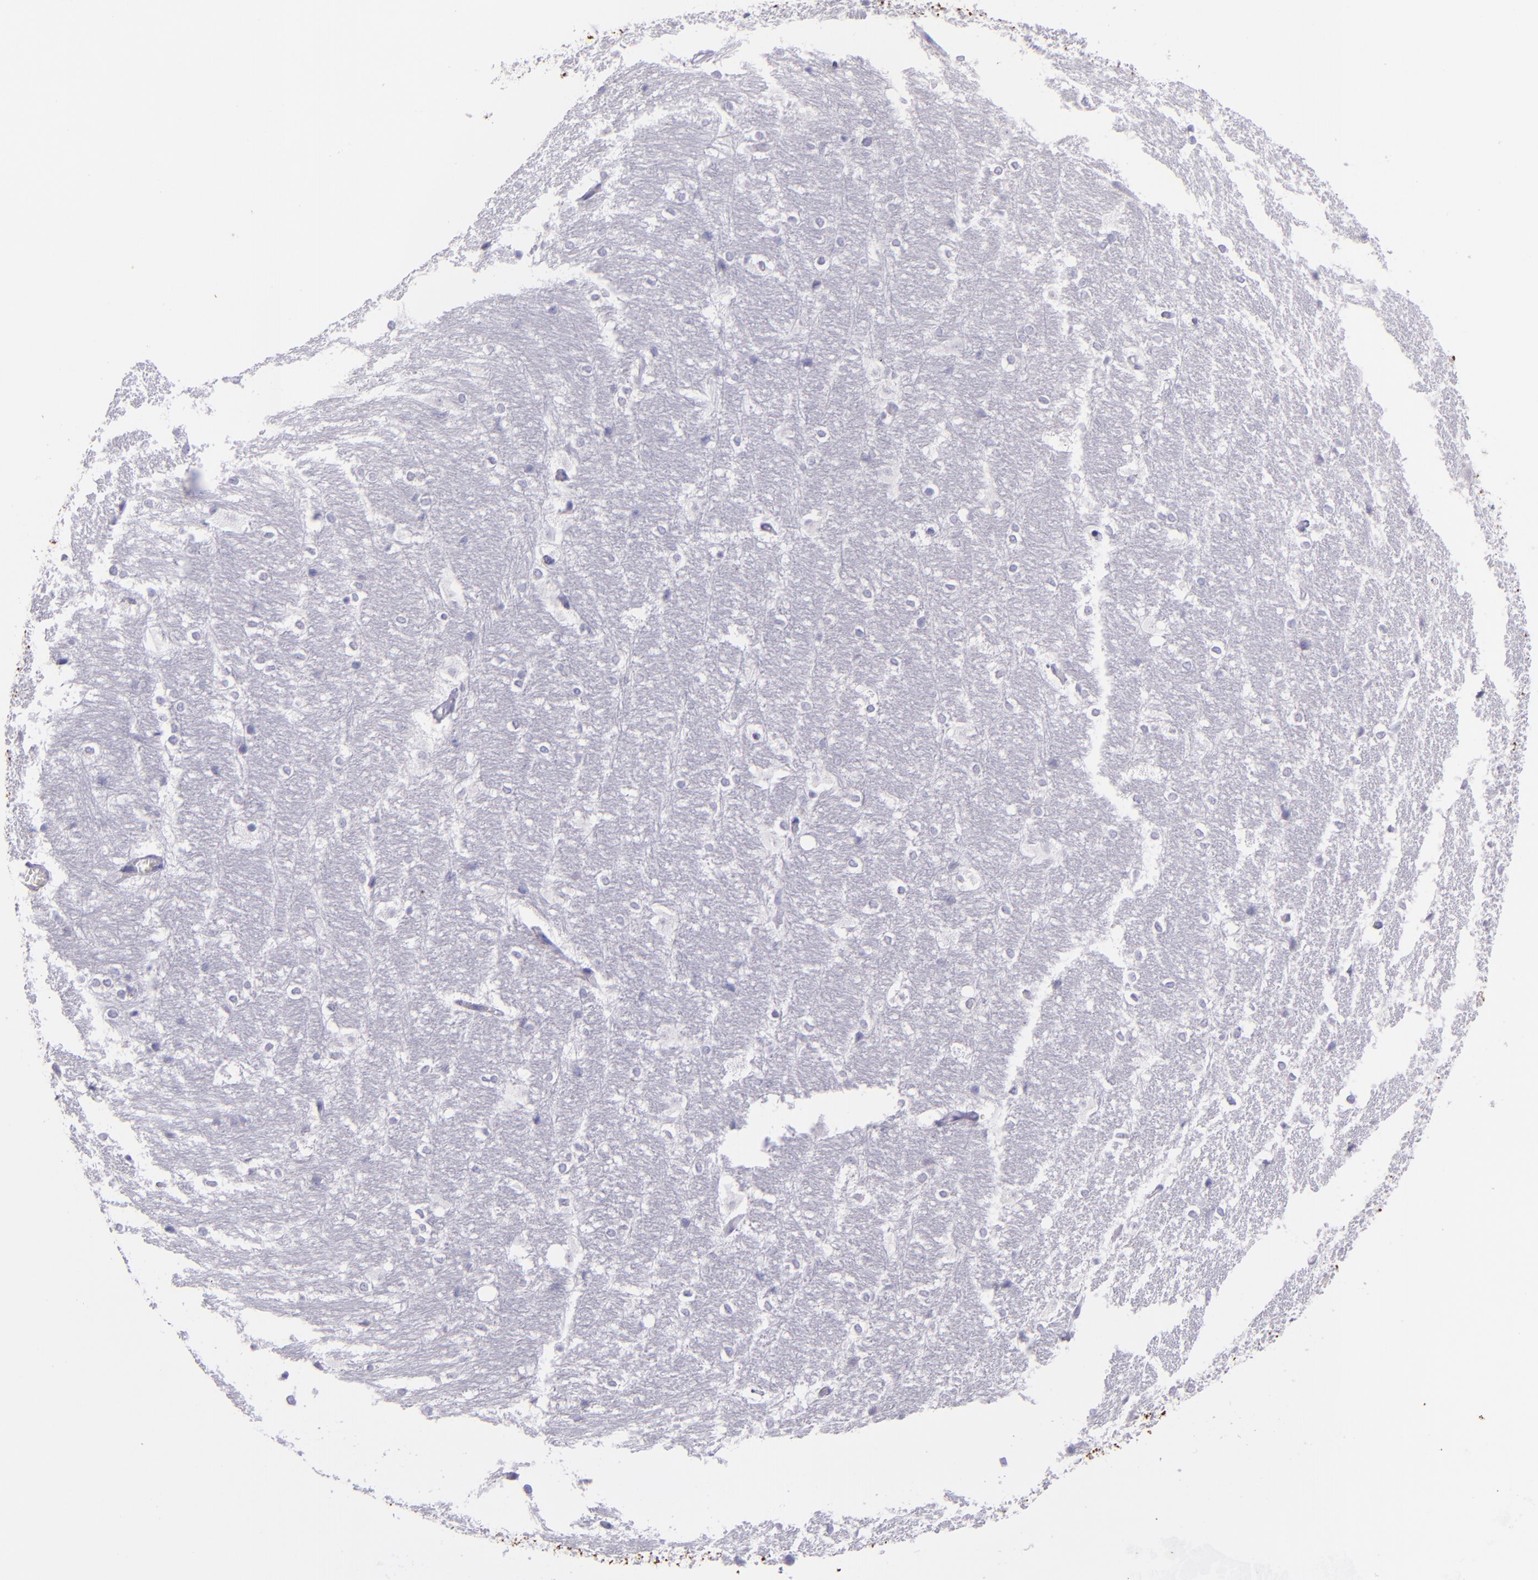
{"staining": {"intensity": "negative", "quantity": "none", "location": "none"}, "tissue": "hippocampus", "cell_type": "Glial cells", "image_type": "normal", "snomed": [{"axis": "morphology", "description": "Normal tissue, NOS"}, {"axis": "topography", "description": "Hippocampus"}], "caption": "IHC histopathology image of benign hippocampus: hippocampus stained with DAB displays no significant protein expression in glial cells. Nuclei are stained in blue.", "gene": "TNNT3", "patient": {"sex": "female", "age": 19}}